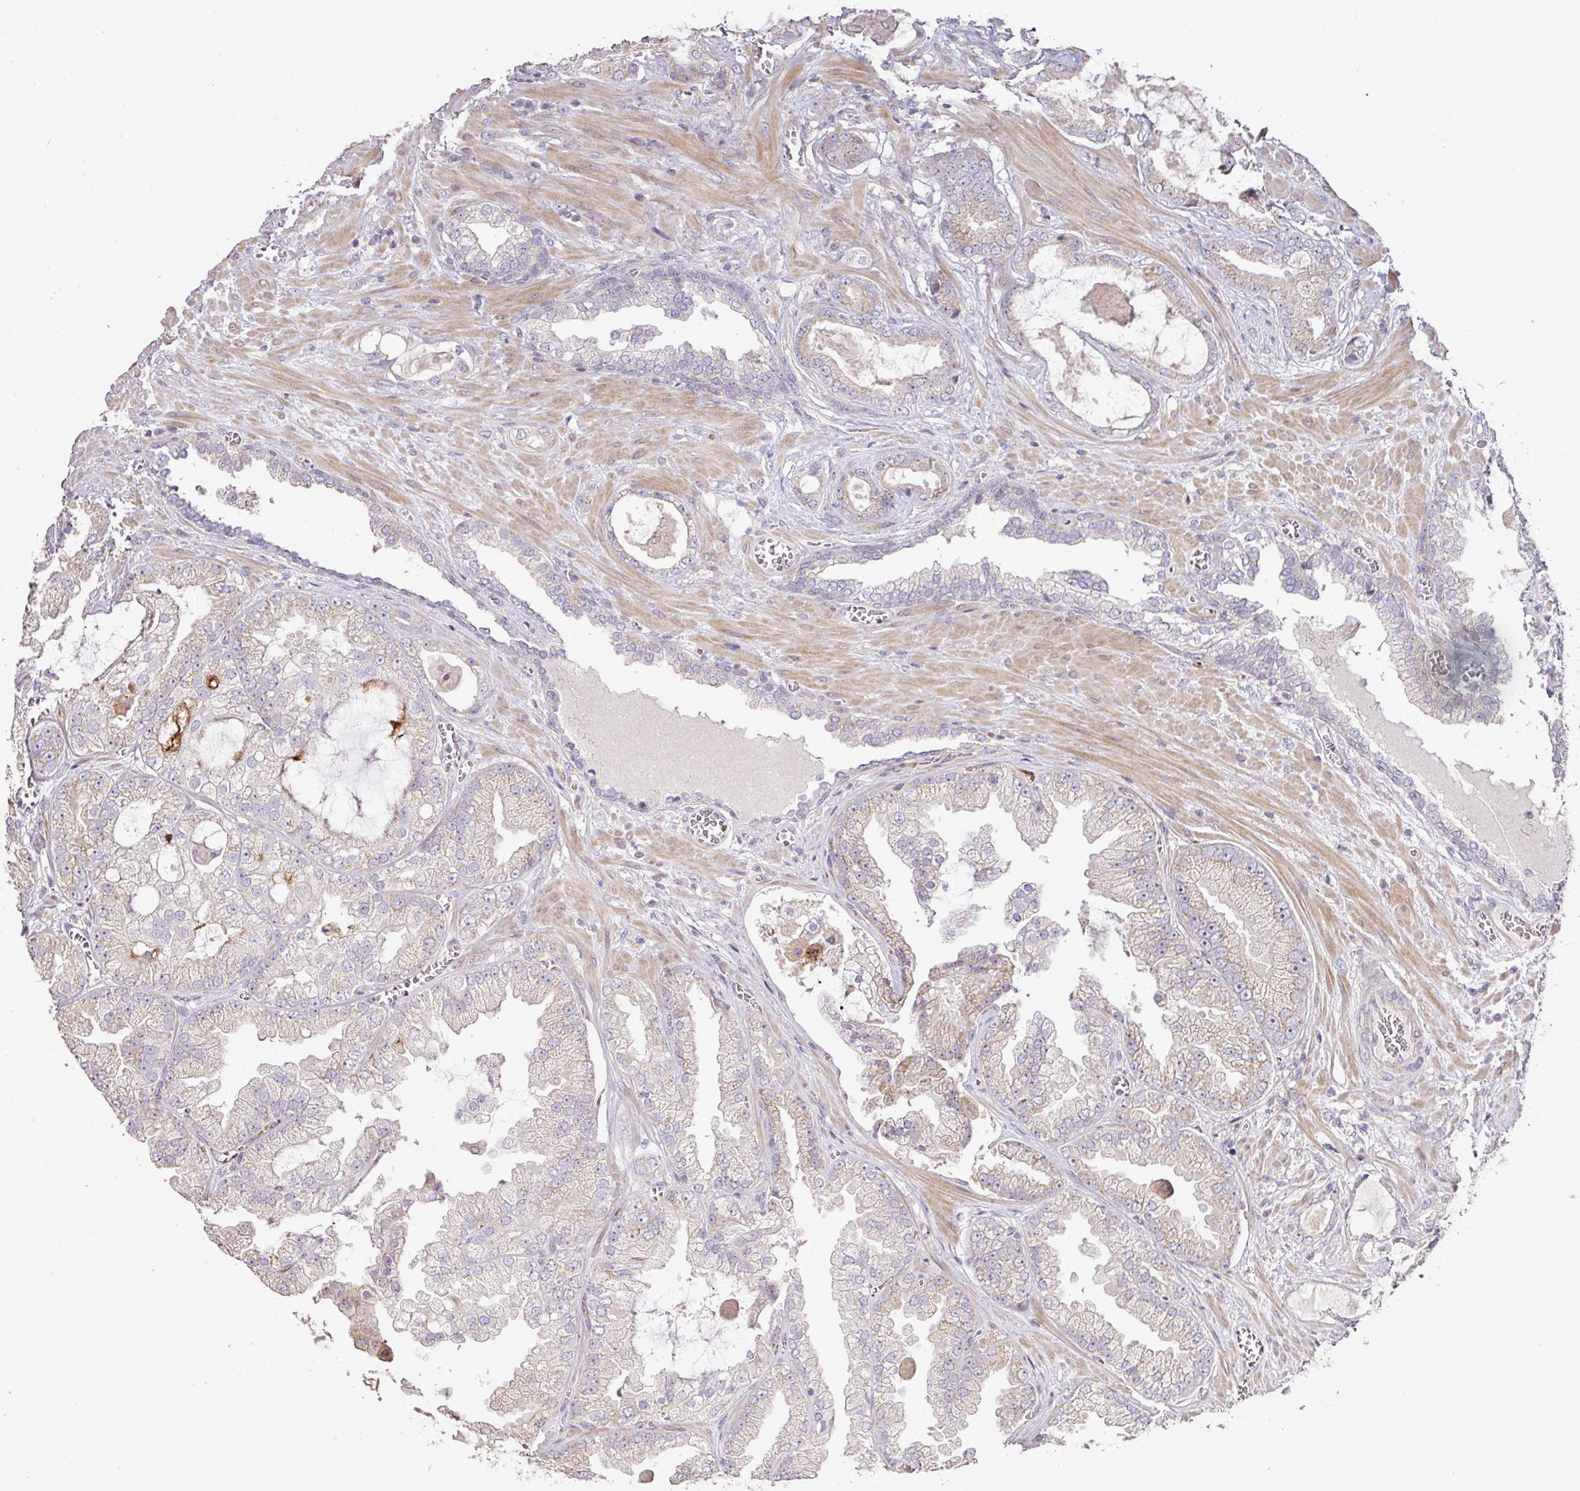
{"staining": {"intensity": "negative", "quantity": "none", "location": "none"}, "tissue": "prostate cancer", "cell_type": "Tumor cells", "image_type": "cancer", "snomed": [{"axis": "morphology", "description": "Adenocarcinoma, Low grade"}, {"axis": "topography", "description": "Prostate"}], "caption": "A photomicrograph of human prostate cancer is negative for staining in tumor cells.", "gene": "RPL23A", "patient": {"sex": "male", "age": 57}}